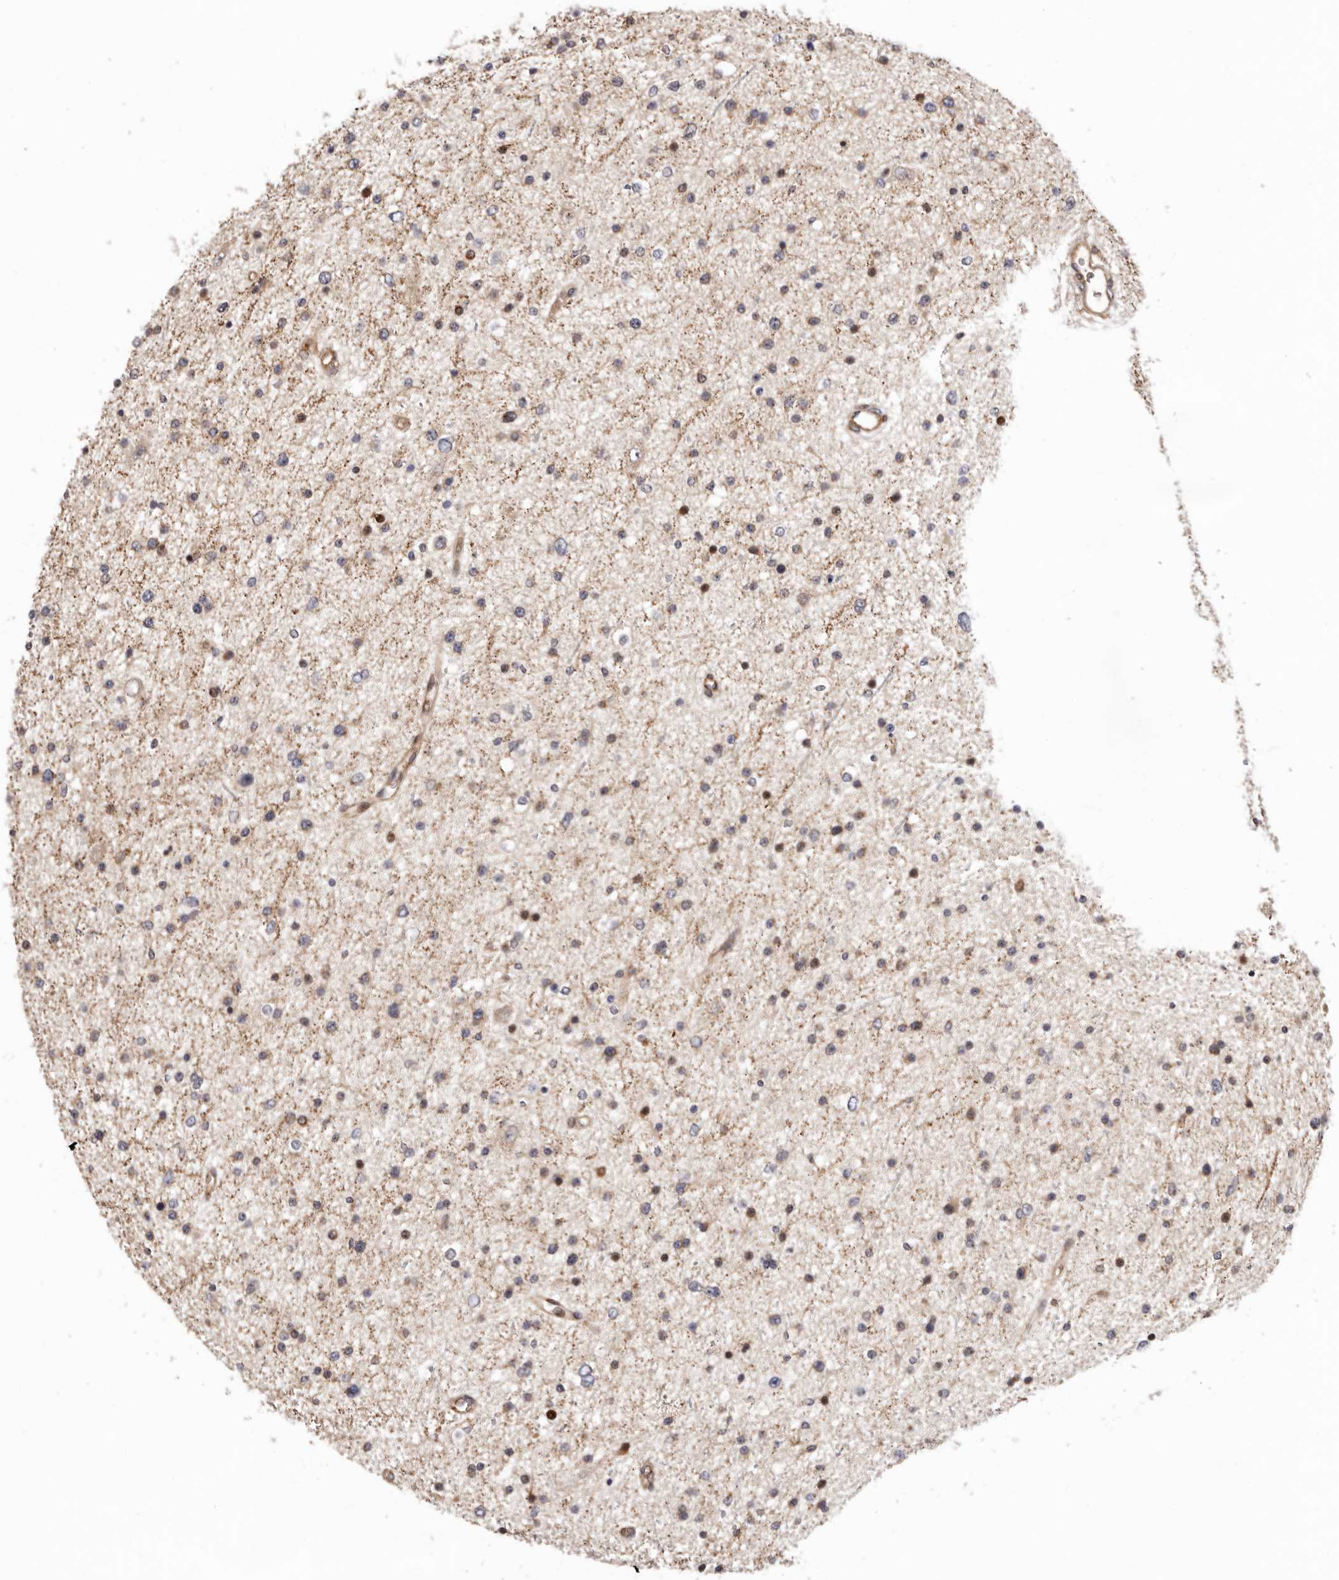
{"staining": {"intensity": "strong", "quantity": "<25%", "location": "cytoplasmic/membranous"}, "tissue": "glioma", "cell_type": "Tumor cells", "image_type": "cancer", "snomed": [{"axis": "morphology", "description": "Glioma, malignant, Low grade"}, {"axis": "topography", "description": "Brain"}], "caption": "High-magnification brightfield microscopy of glioma stained with DAB (3,3'-diaminobenzidine) (brown) and counterstained with hematoxylin (blue). tumor cells exhibit strong cytoplasmic/membranous expression is present in about<25% of cells.", "gene": "GPR27", "patient": {"sex": "female", "age": 37}}